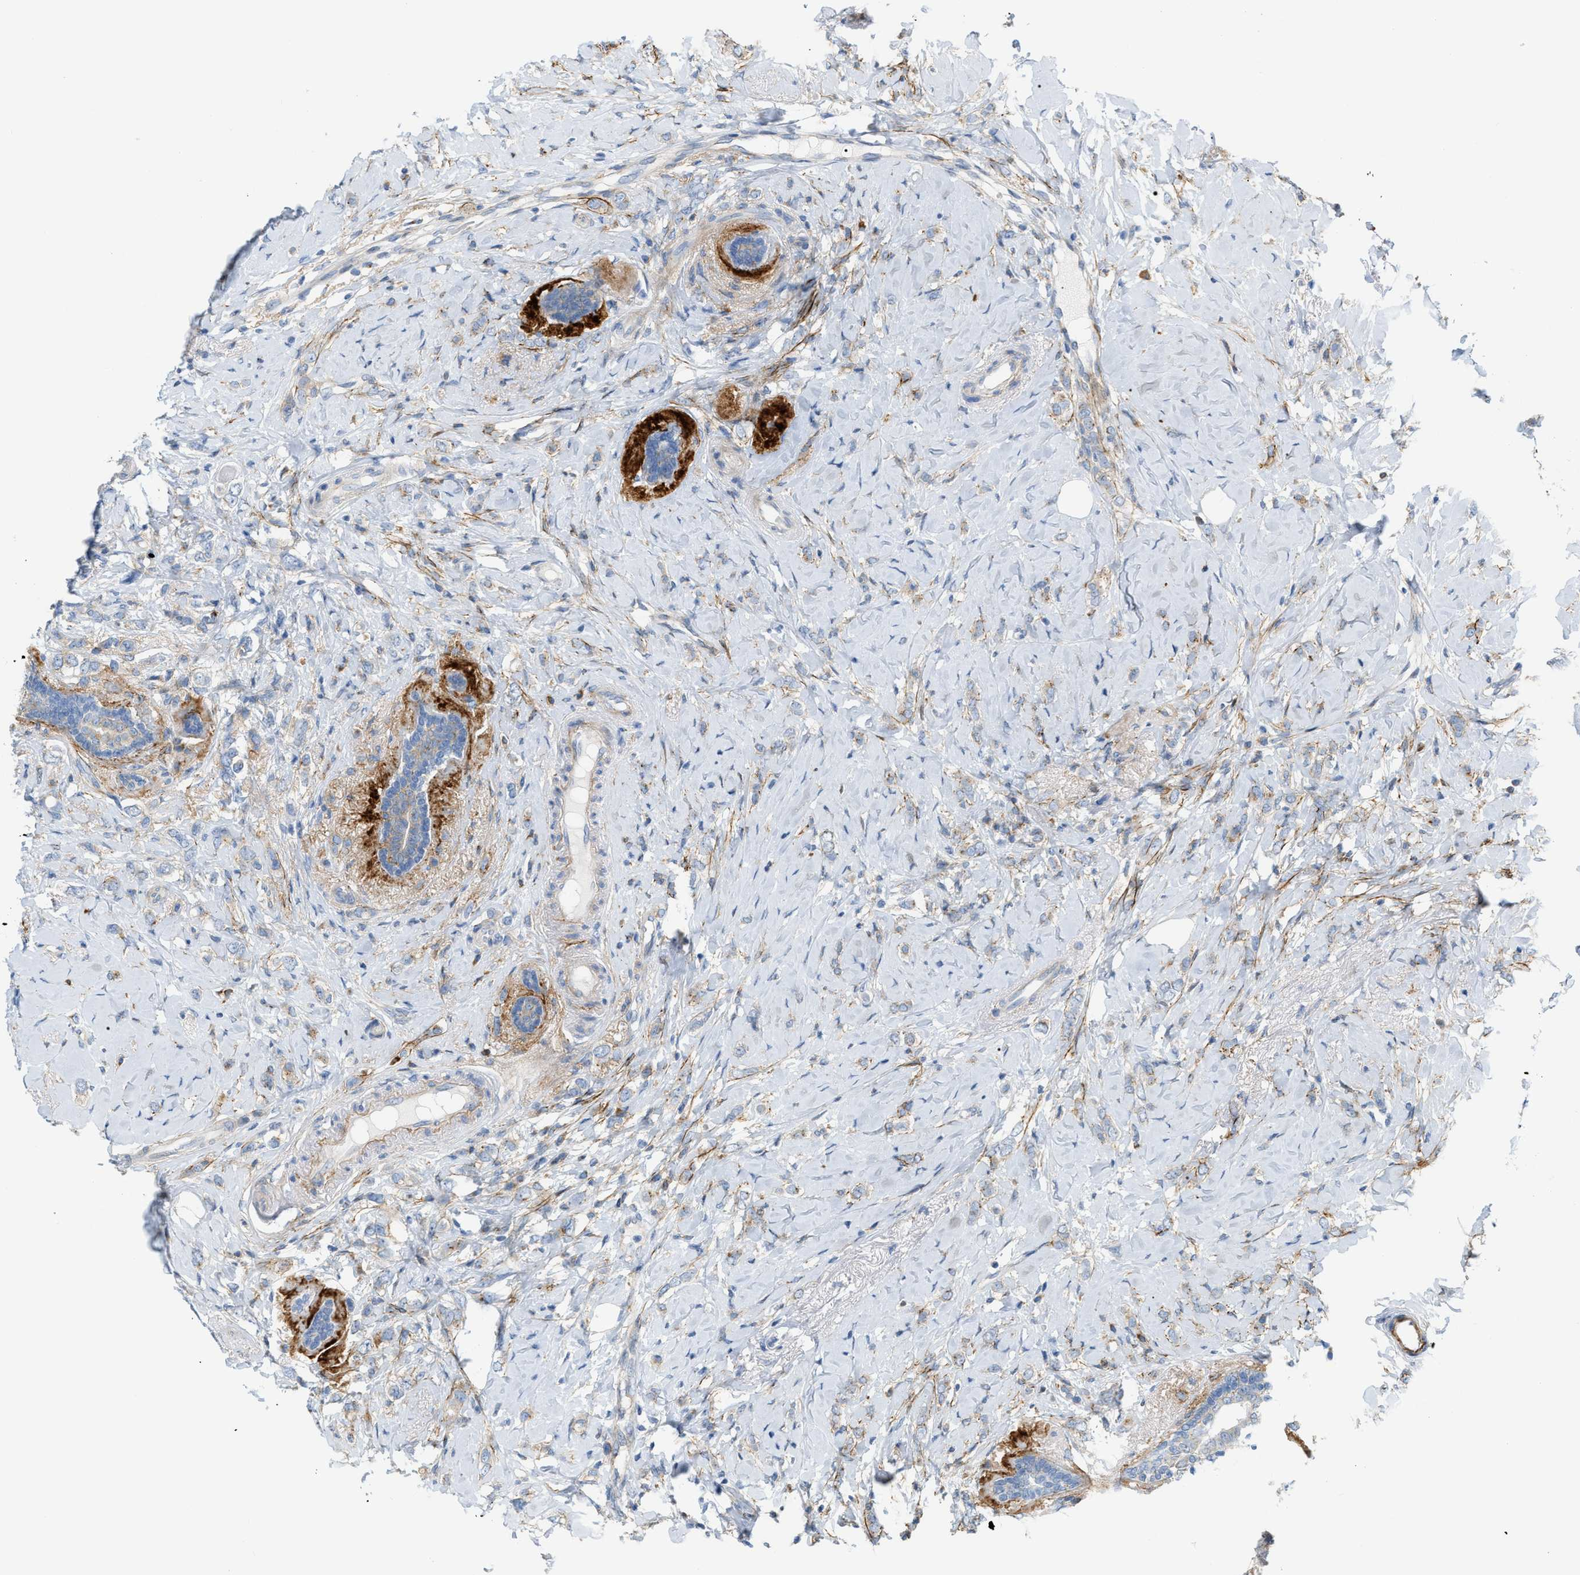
{"staining": {"intensity": "weak", "quantity": "<25%", "location": "cytoplasmic/membranous"}, "tissue": "breast cancer", "cell_type": "Tumor cells", "image_type": "cancer", "snomed": [{"axis": "morphology", "description": "Normal tissue, NOS"}, {"axis": "morphology", "description": "Lobular carcinoma"}, {"axis": "topography", "description": "Breast"}], "caption": "Immunohistochemistry image of neoplastic tissue: lobular carcinoma (breast) stained with DAB (3,3'-diaminobenzidine) demonstrates no significant protein staining in tumor cells.", "gene": "LMBRD1", "patient": {"sex": "female", "age": 47}}